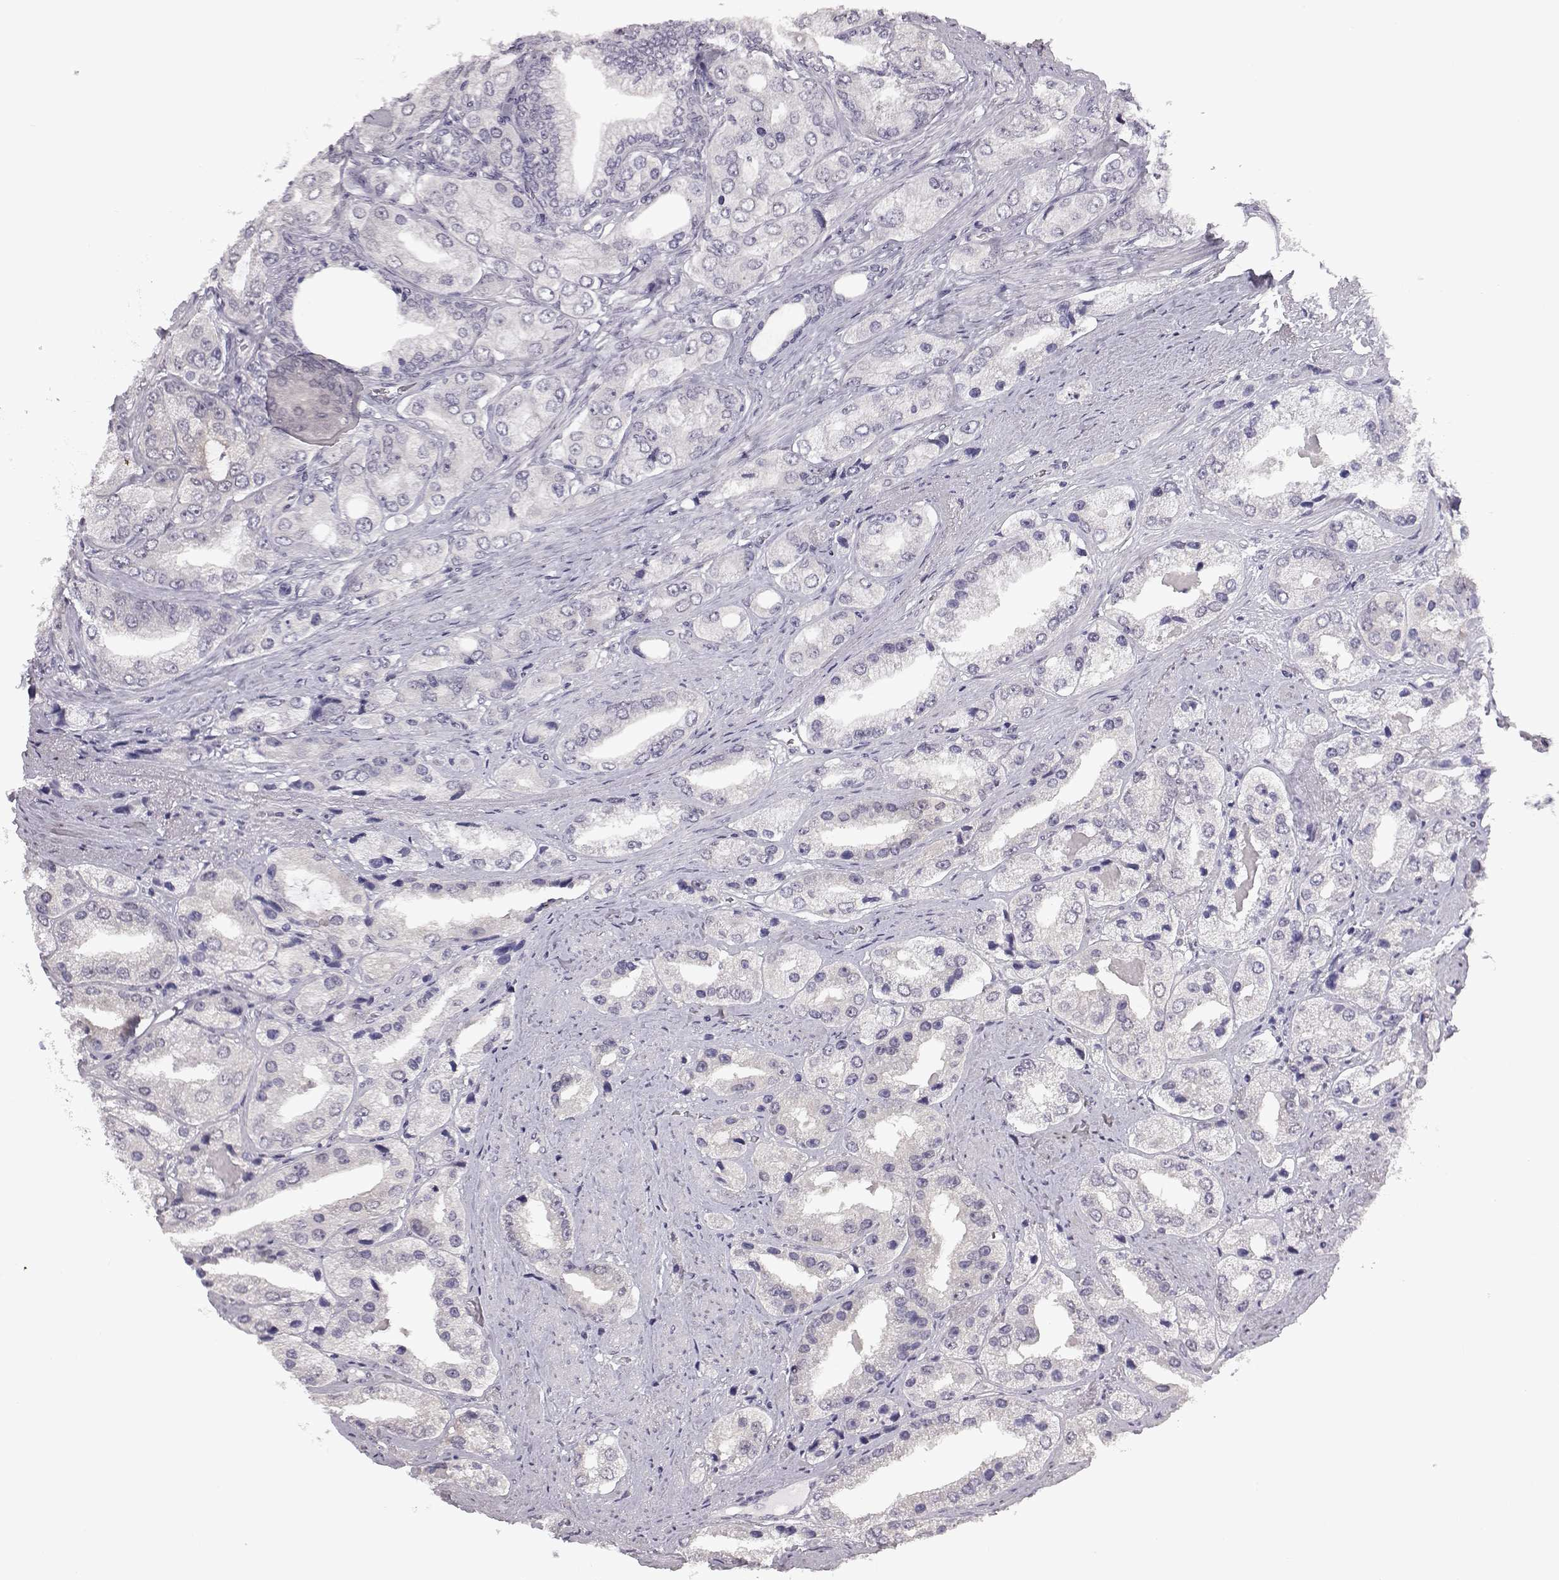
{"staining": {"intensity": "negative", "quantity": "none", "location": "none"}, "tissue": "prostate cancer", "cell_type": "Tumor cells", "image_type": "cancer", "snomed": [{"axis": "morphology", "description": "Adenocarcinoma, Low grade"}, {"axis": "topography", "description": "Prostate"}], "caption": "IHC of human prostate cancer (adenocarcinoma (low-grade)) demonstrates no expression in tumor cells.", "gene": "C10orf62", "patient": {"sex": "male", "age": 69}}